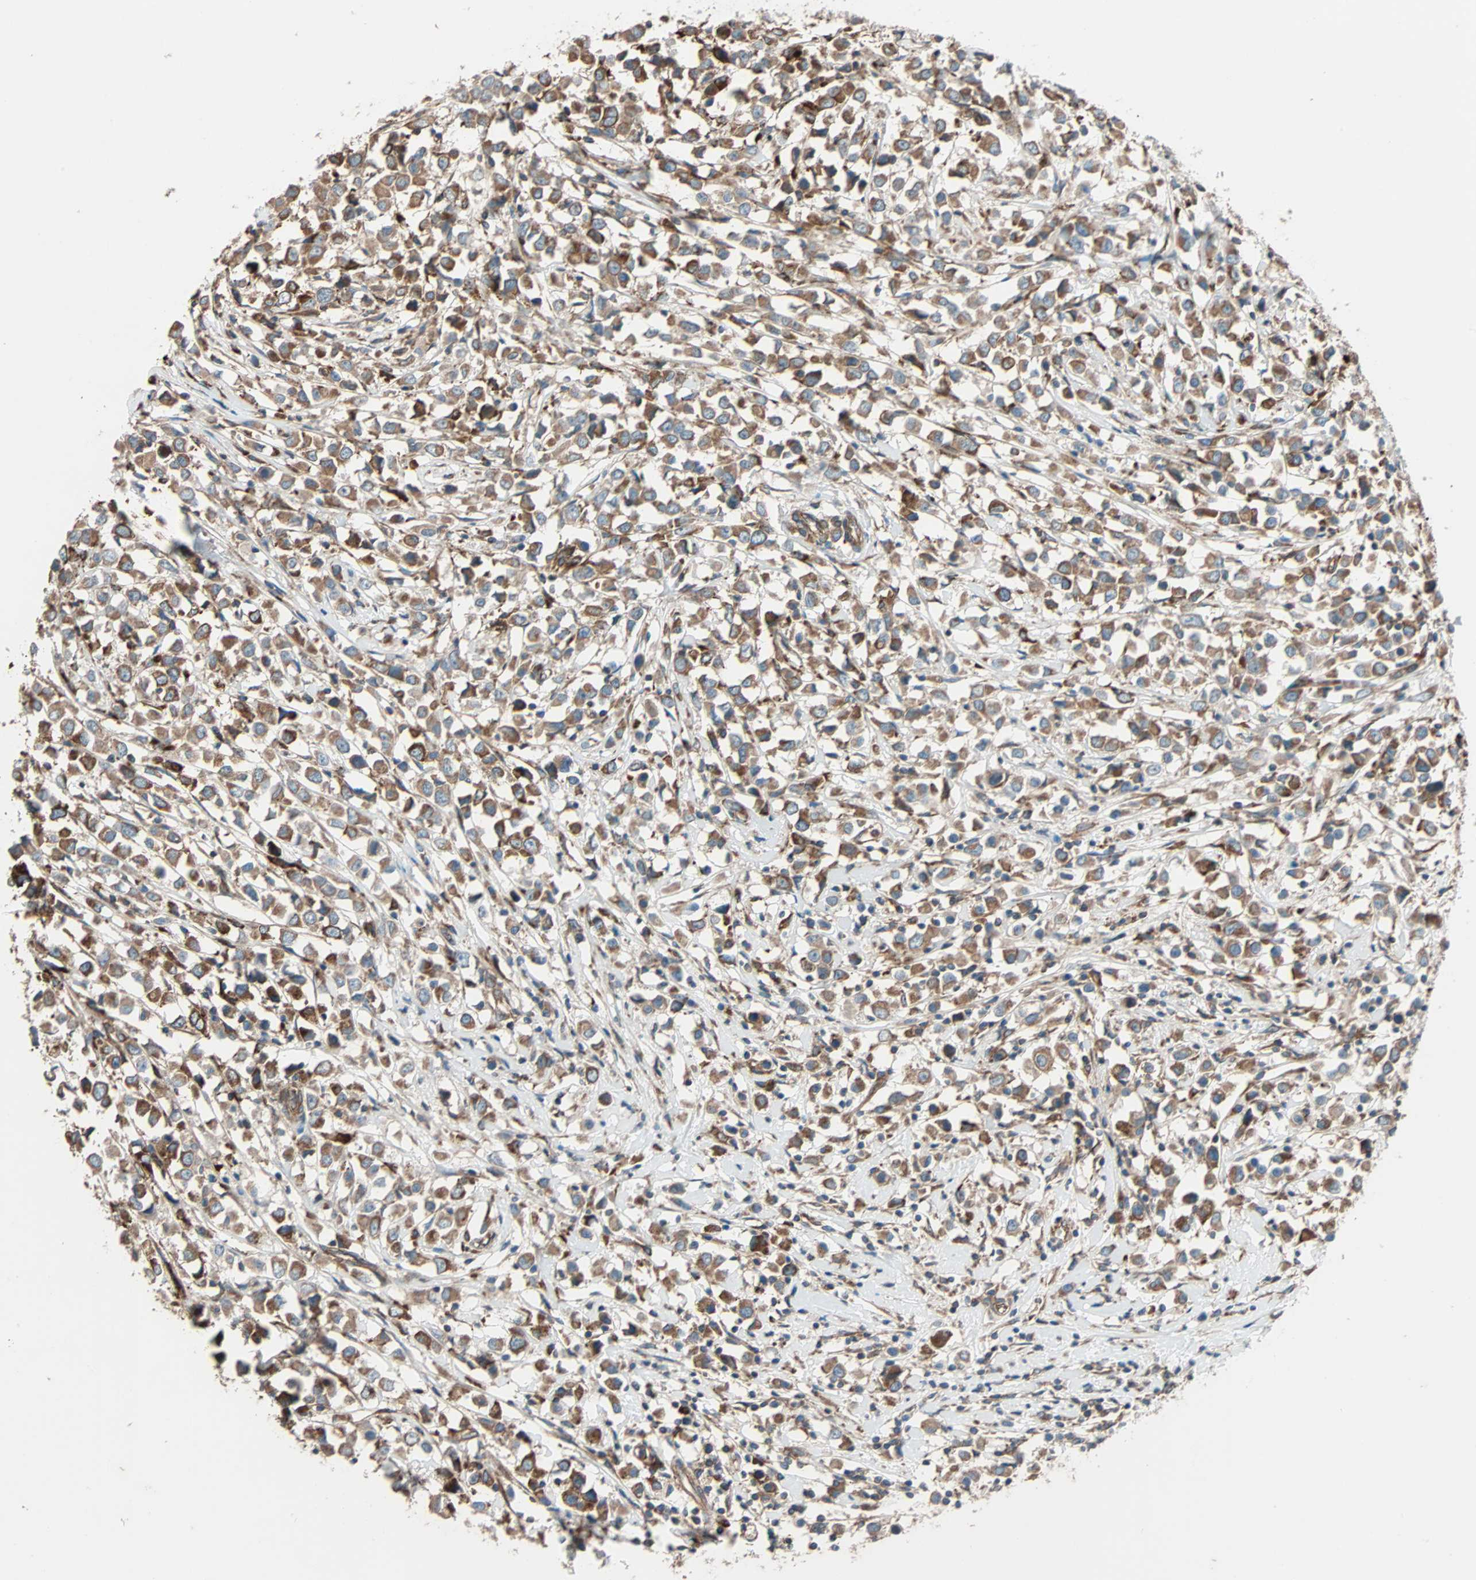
{"staining": {"intensity": "strong", "quantity": ">75%", "location": "cytoplasmic/membranous"}, "tissue": "breast cancer", "cell_type": "Tumor cells", "image_type": "cancer", "snomed": [{"axis": "morphology", "description": "Duct carcinoma"}, {"axis": "topography", "description": "Breast"}], "caption": "Immunohistochemical staining of human breast intraductal carcinoma demonstrates strong cytoplasmic/membranous protein positivity in approximately >75% of tumor cells.", "gene": "PHYH", "patient": {"sex": "female", "age": 61}}